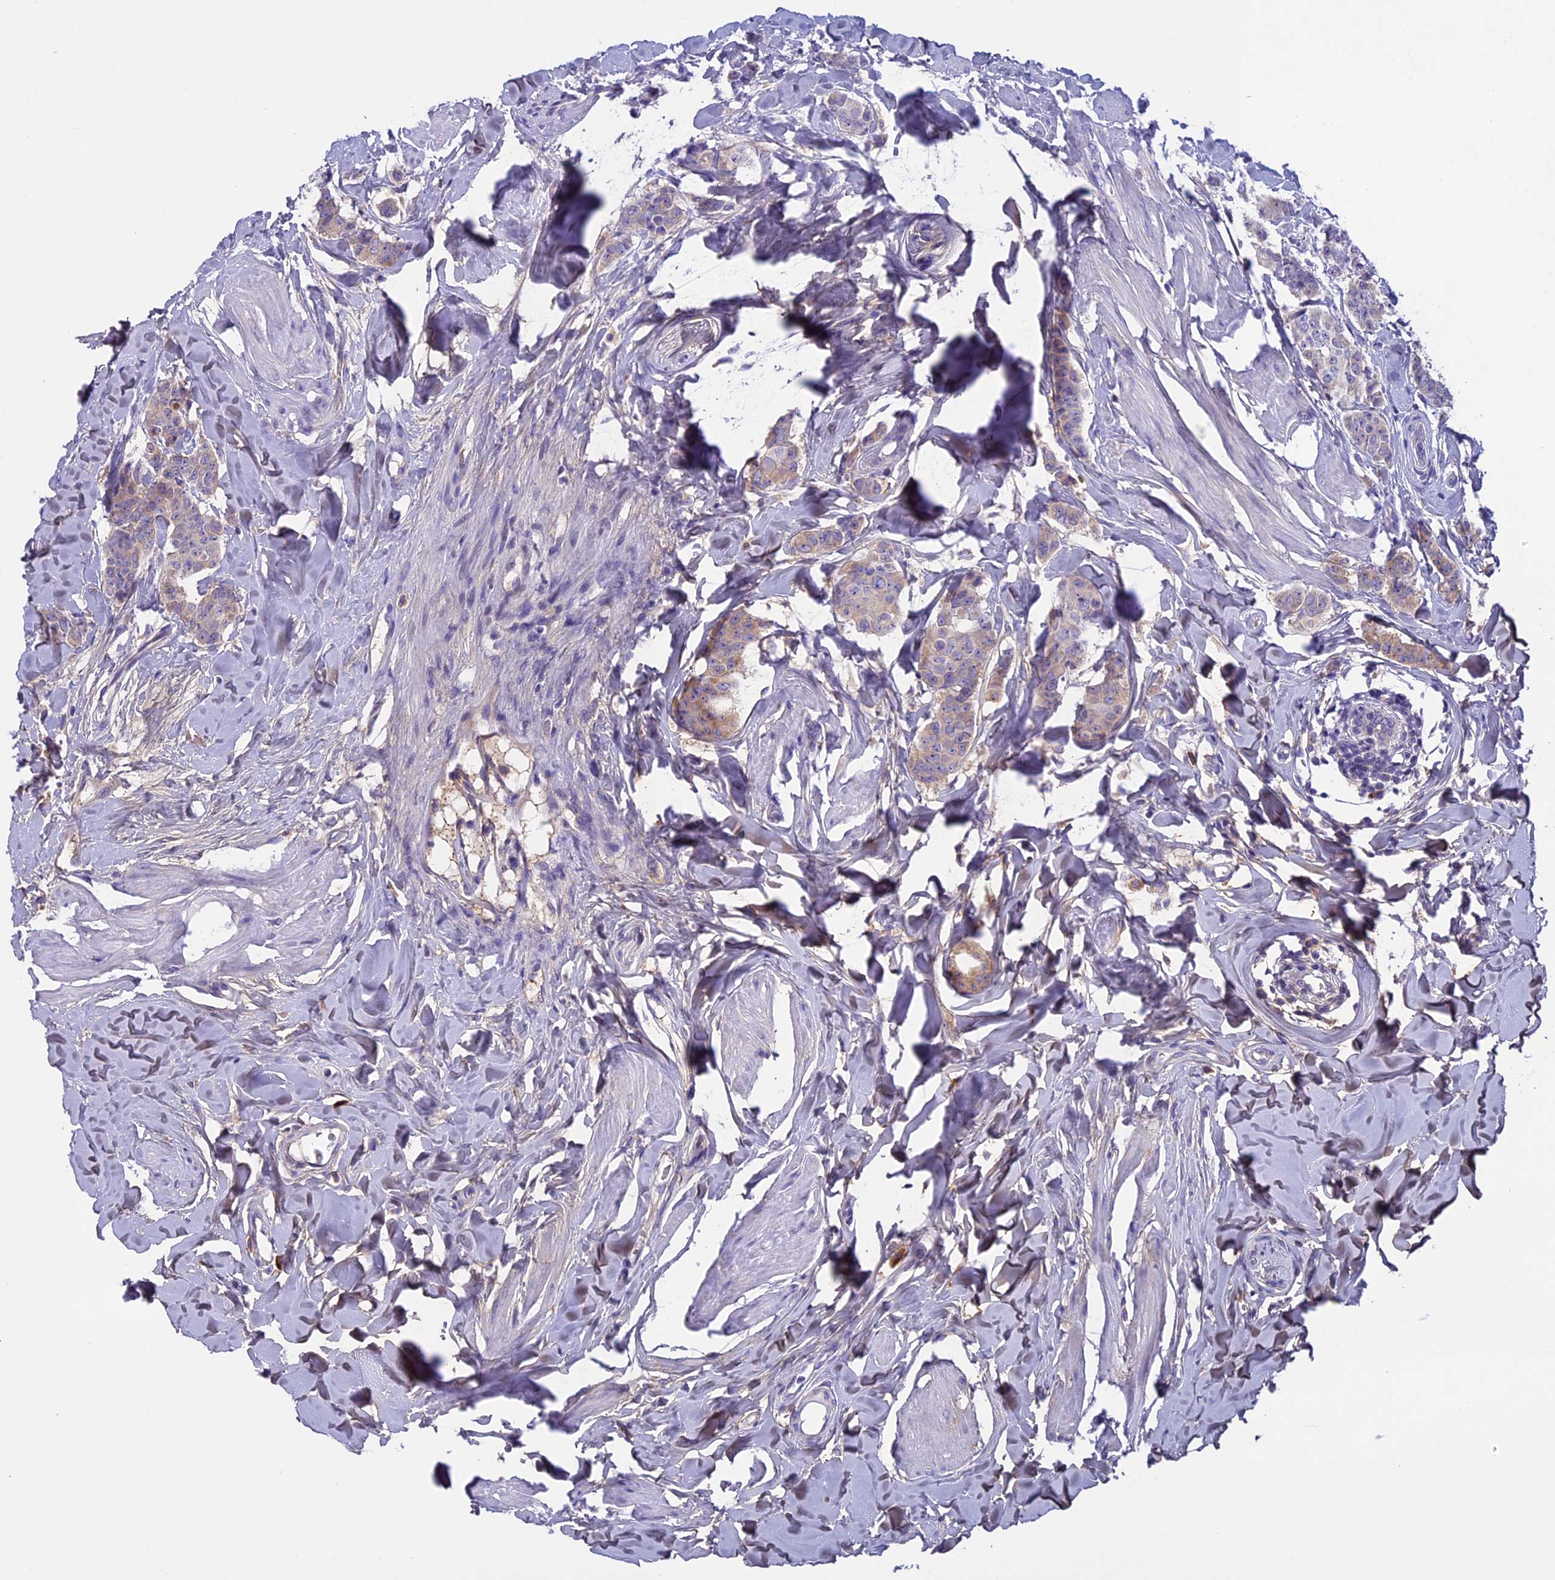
{"staining": {"intensity": "weak", "quantity": "25%-75%", "location": "cytoplasmic/membranous"}, "tissue": "breast cancer", "cell_type": "Tumor cells", "image_type": "cancer", "snomed": [{"axis": "morphology", "description": "Duct carcinoma"}, {"axis": "topography", "description": "Breast"}], "caption": "A high-resolution image shows immunohistochemistry staining of infiltrating ductal carcinoma (breast), which demonstrates weak cytoplasmic/membranous staining in approximately 25%-75% of tumor cells.", "gene": "DCTN5", "patient": {"sex": "female", "age": 40}}